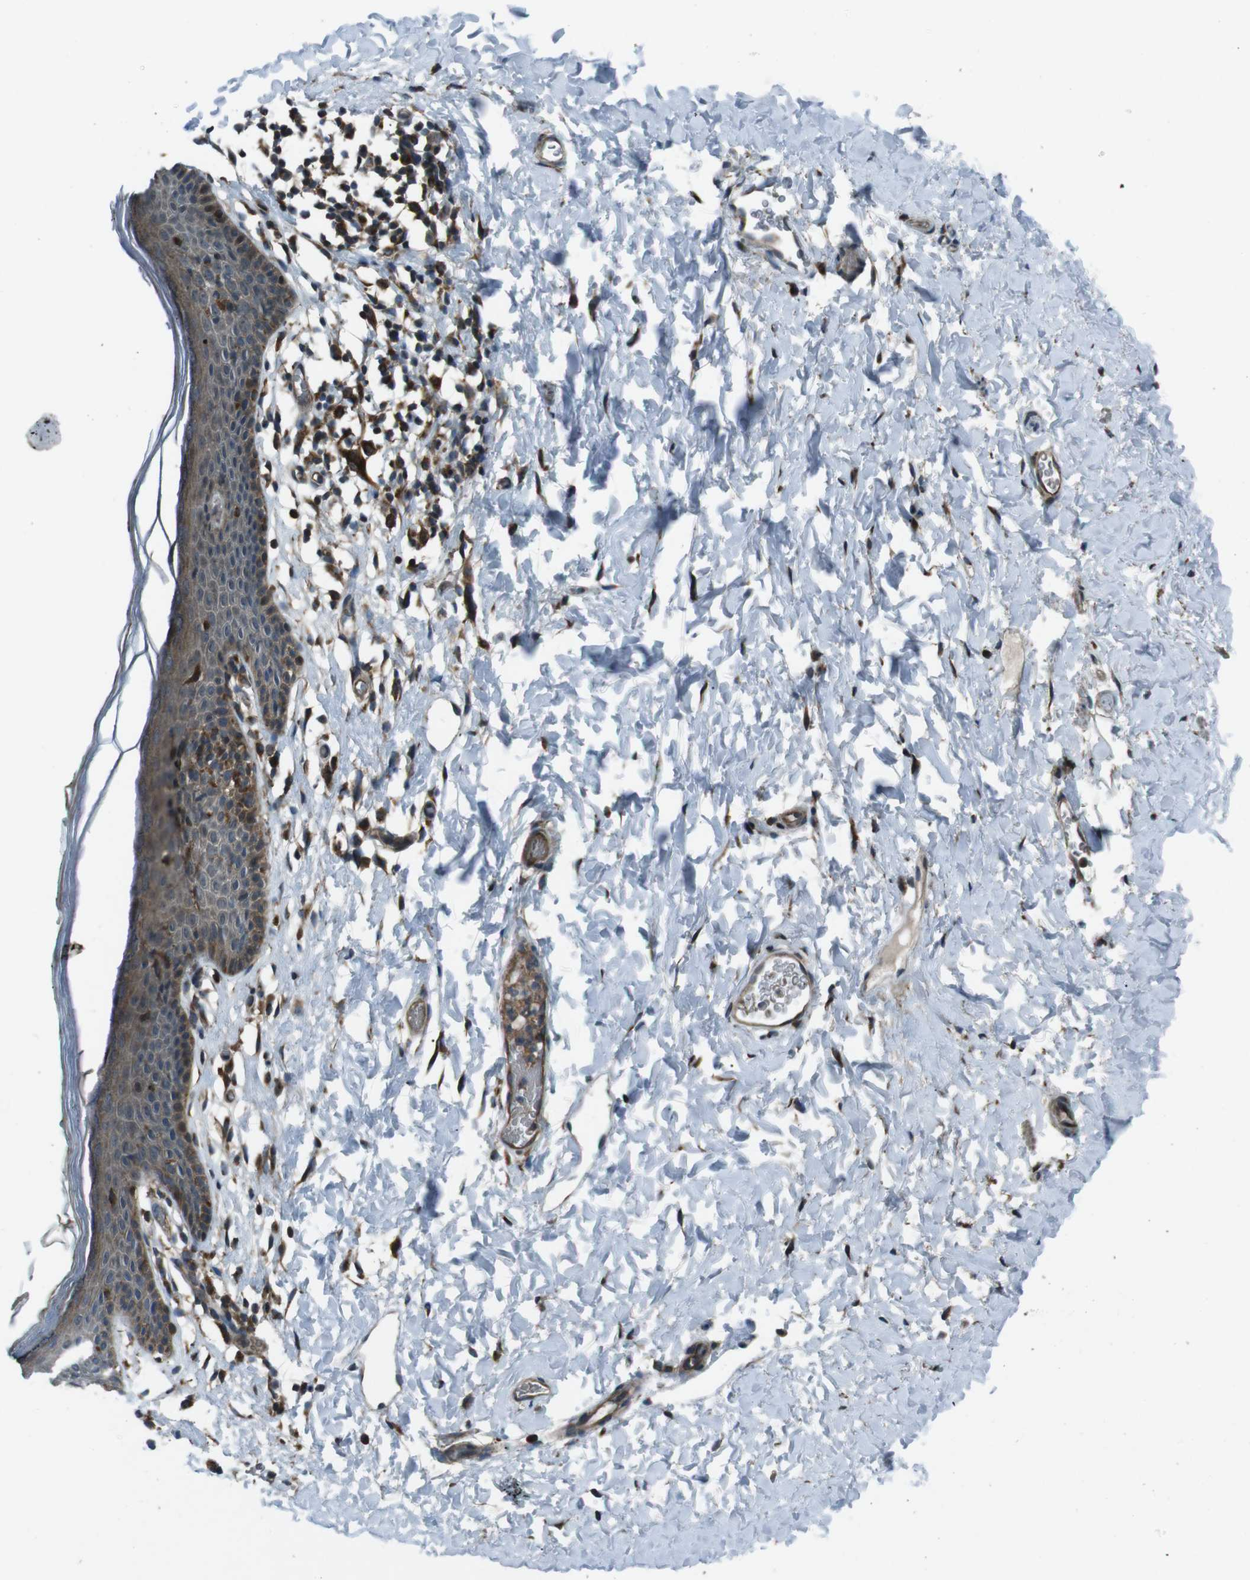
{"staining": {"intensity": "weak", "quantity": ">75%", "location": "cytoplasmic/membranous"}, "tissue": "skin", "cell_type": "Epidermal cells", "image_type": "normal", "snomed": [{"axis": "morphology", "description": "Normal tissue, NOS"}, {"axis": "topography", "description": "Adipose tissue"}, {"axis": "topography", "description": "Vascular tissue"}, {"axis": "topography", "description": "Anal"}, {"axis": "topography", "description": "Peripheral nerve tissue"}], "caption": "Skin stained with a brown dye reveals weak cytoplasmic/membranous positive staining in about >75% of epidermal cells.", "gene": "SLC27A4", "patient": {"sex": "female", "age": 54}}